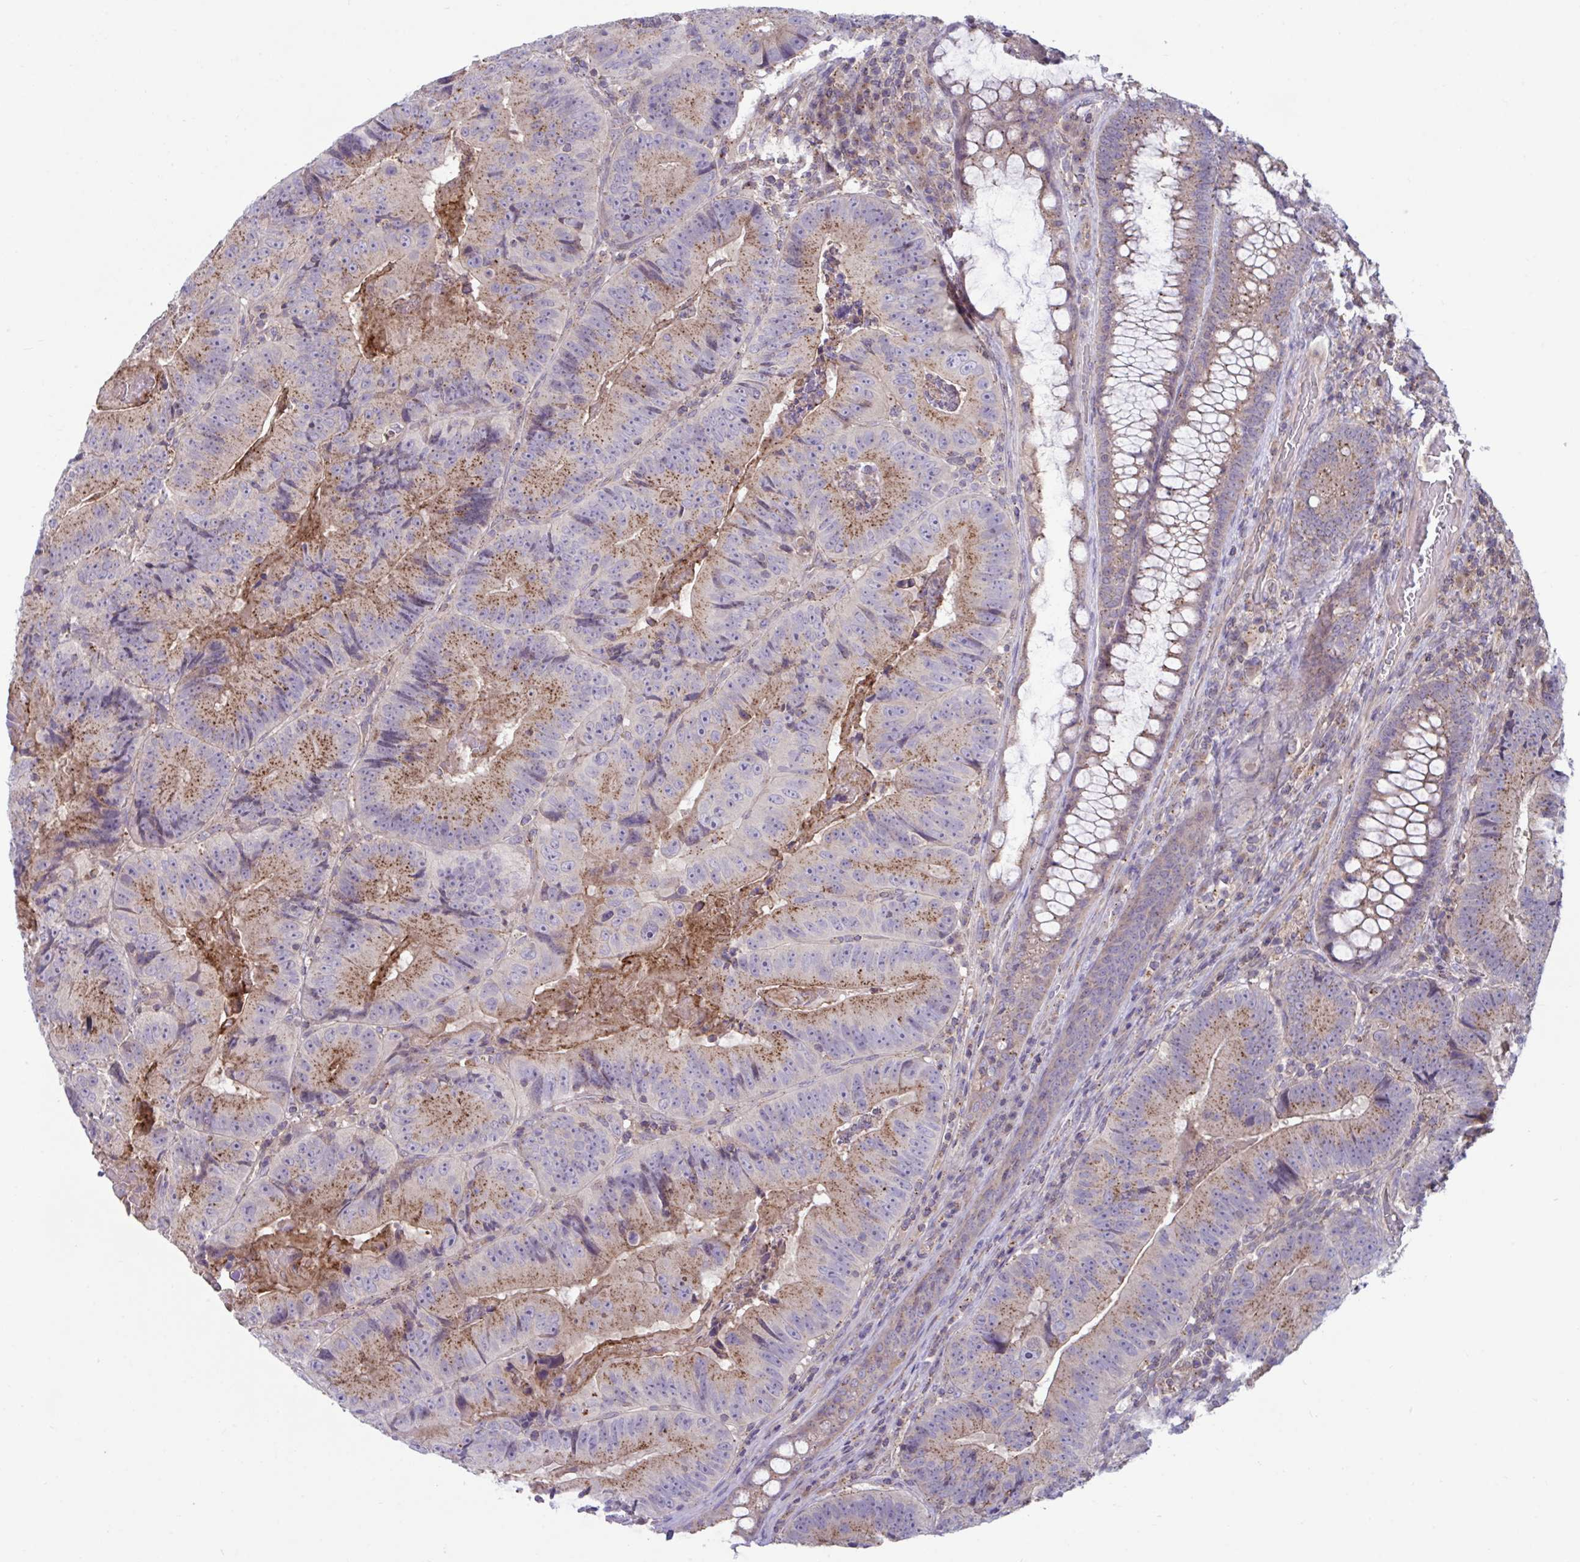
{"staining": {"intensity": "moderate", "quantity": ">75%", "location": "cytoplasmic/membranous"}, "tissue": "colorectal cancer", "cell_type": "Tumor cells", "image_type": "cancer", "snomed": [{"axis": "morphology", "description": "Adenocarcinoma, NOS"}, {"axis": "topography", "description": "Colon"}], "caption": "A histopathology image showing moderate cytoplasmic/membranous positivity in approximately >75% of tumor cells in adenocarcinoma (colorectal), as visualized by brown immunohistochemical staining.", "gene": "IST1", "patient": {"sex": "female", "age": 86}}